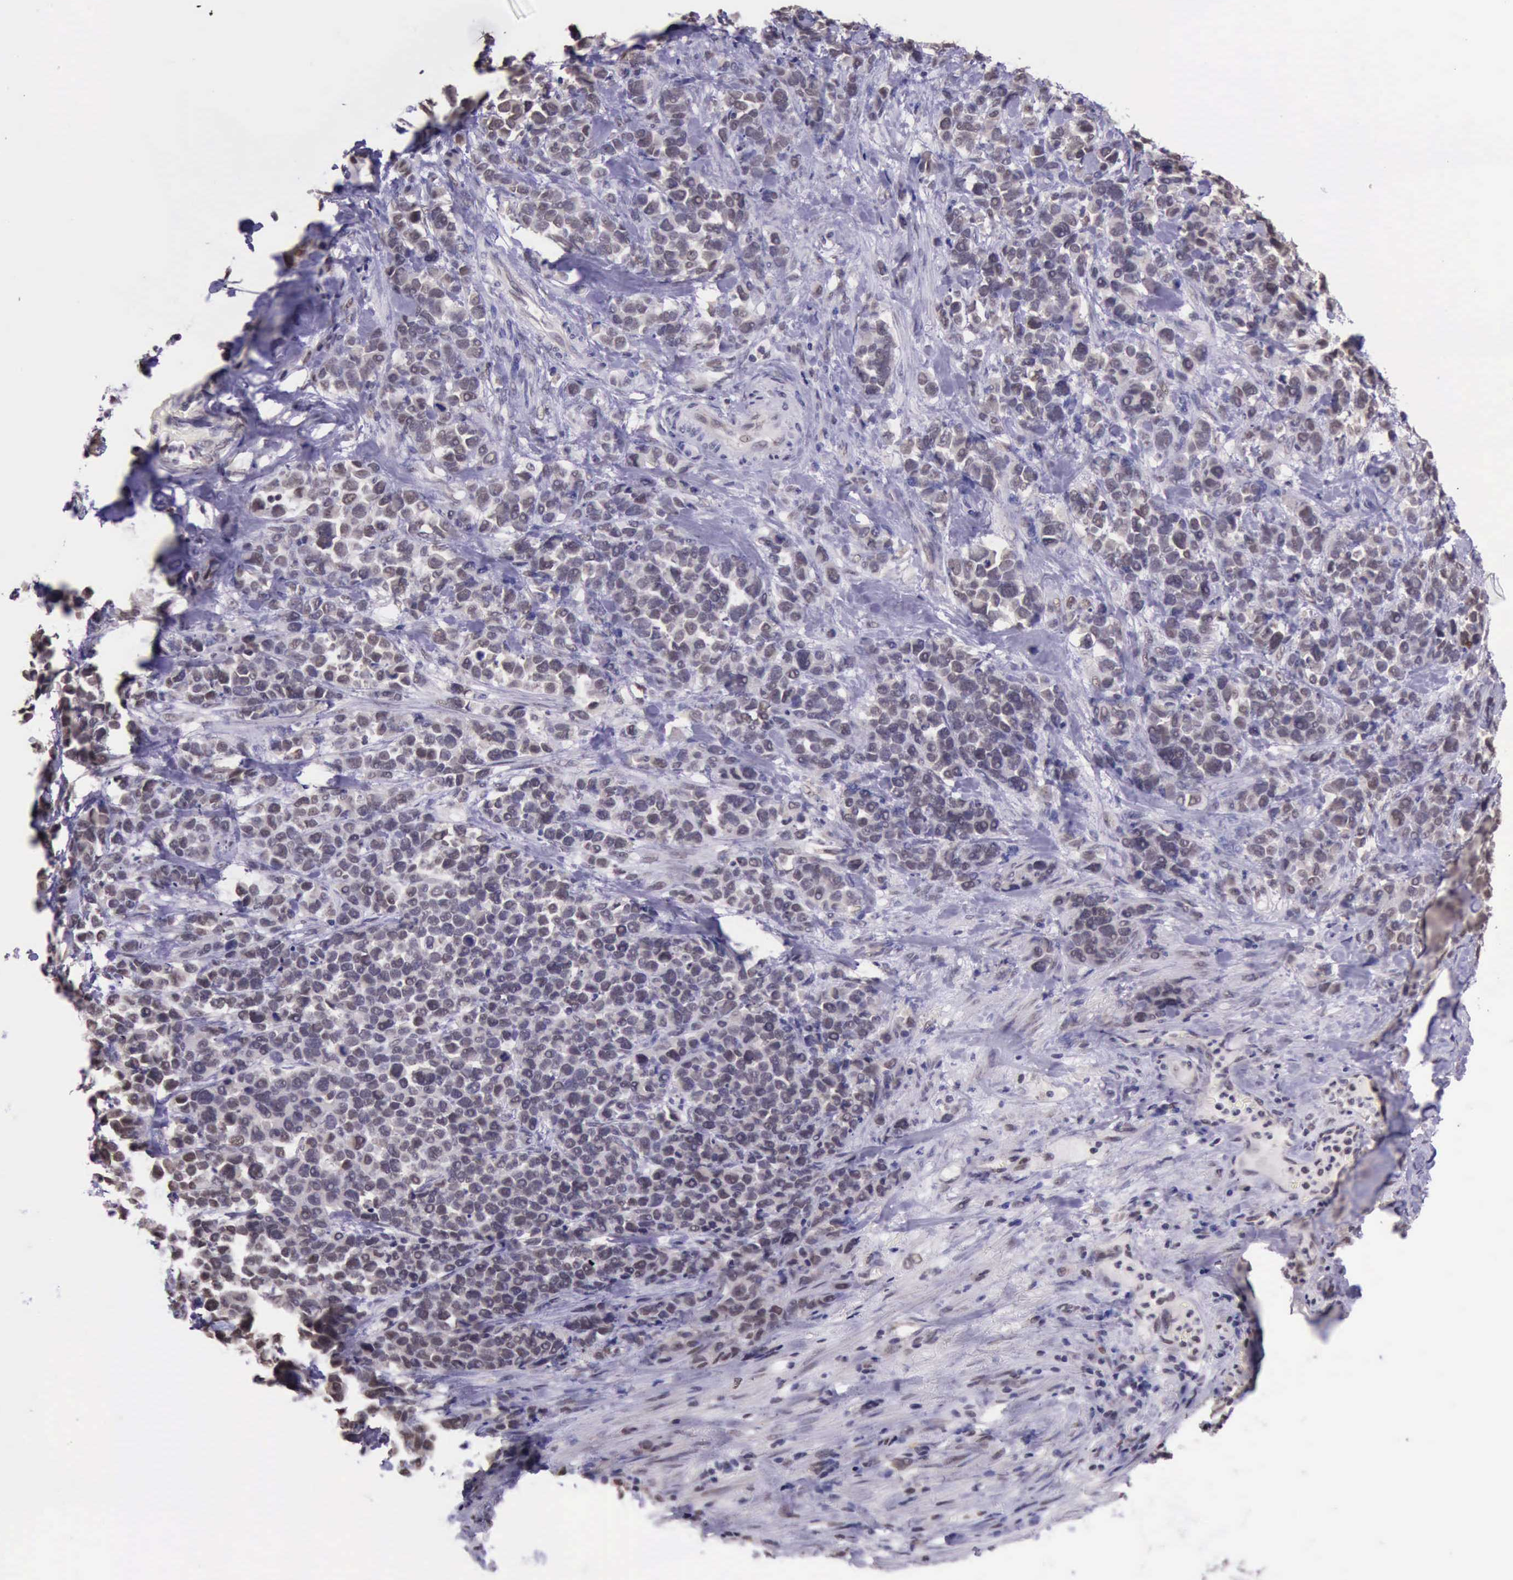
{"staining": {"intensity": "weak", "quantity": ">75%", "location": "nuclear"}, "tissue": "stomach cancer", "cell_type": "Tumor cells", "image_type": "cancer", "snomed": [{"axis": "morphology", "description": "Adenocarcinoma, NOS"}, {"axis": "topography", "description": "Stomach, upper"}], "caption": "Human adenocarcinoma (stomach) stained for a protein (brown) shows weak nuclear positive staining in approximately >75% of tumor cells.", "gene": "PRPF39", "patient": {"sex": "male", "age": 71}}